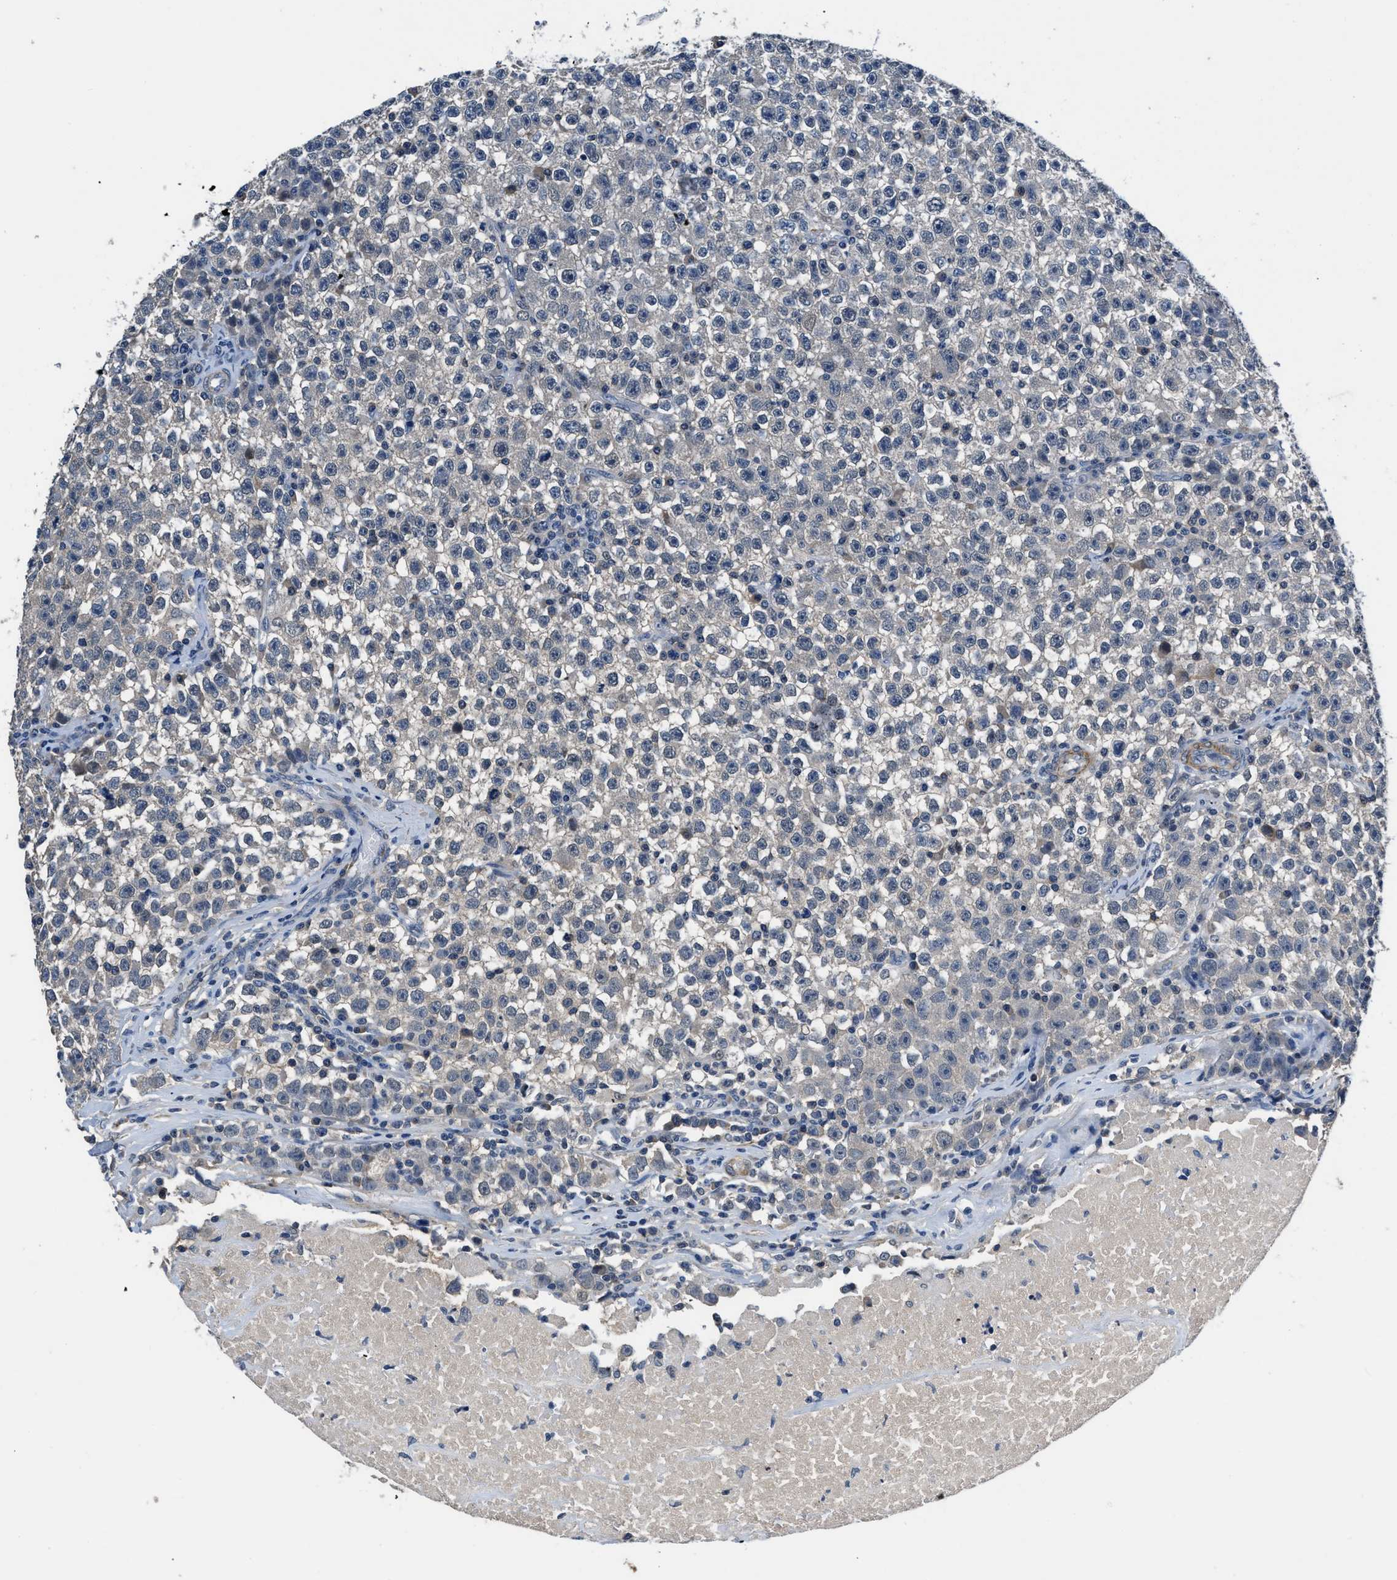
{"staining": {"intensity": "negative", "quantity": "none", "location": "none"}, "tissue": "testis cancer", "cell_type": "Tumor cells", "image_type": "cancer", "snomed": [{"axis": "morphology", "description": "Seminoma, NOS"}, {"axis": "topography", "description": "Testis"}], "caption": "Protein analysis of seminoma (testis) shows no significant expression in tumor cells.", "gene": "LANCL2", "patient": {"sex": "male", "age": 22}}